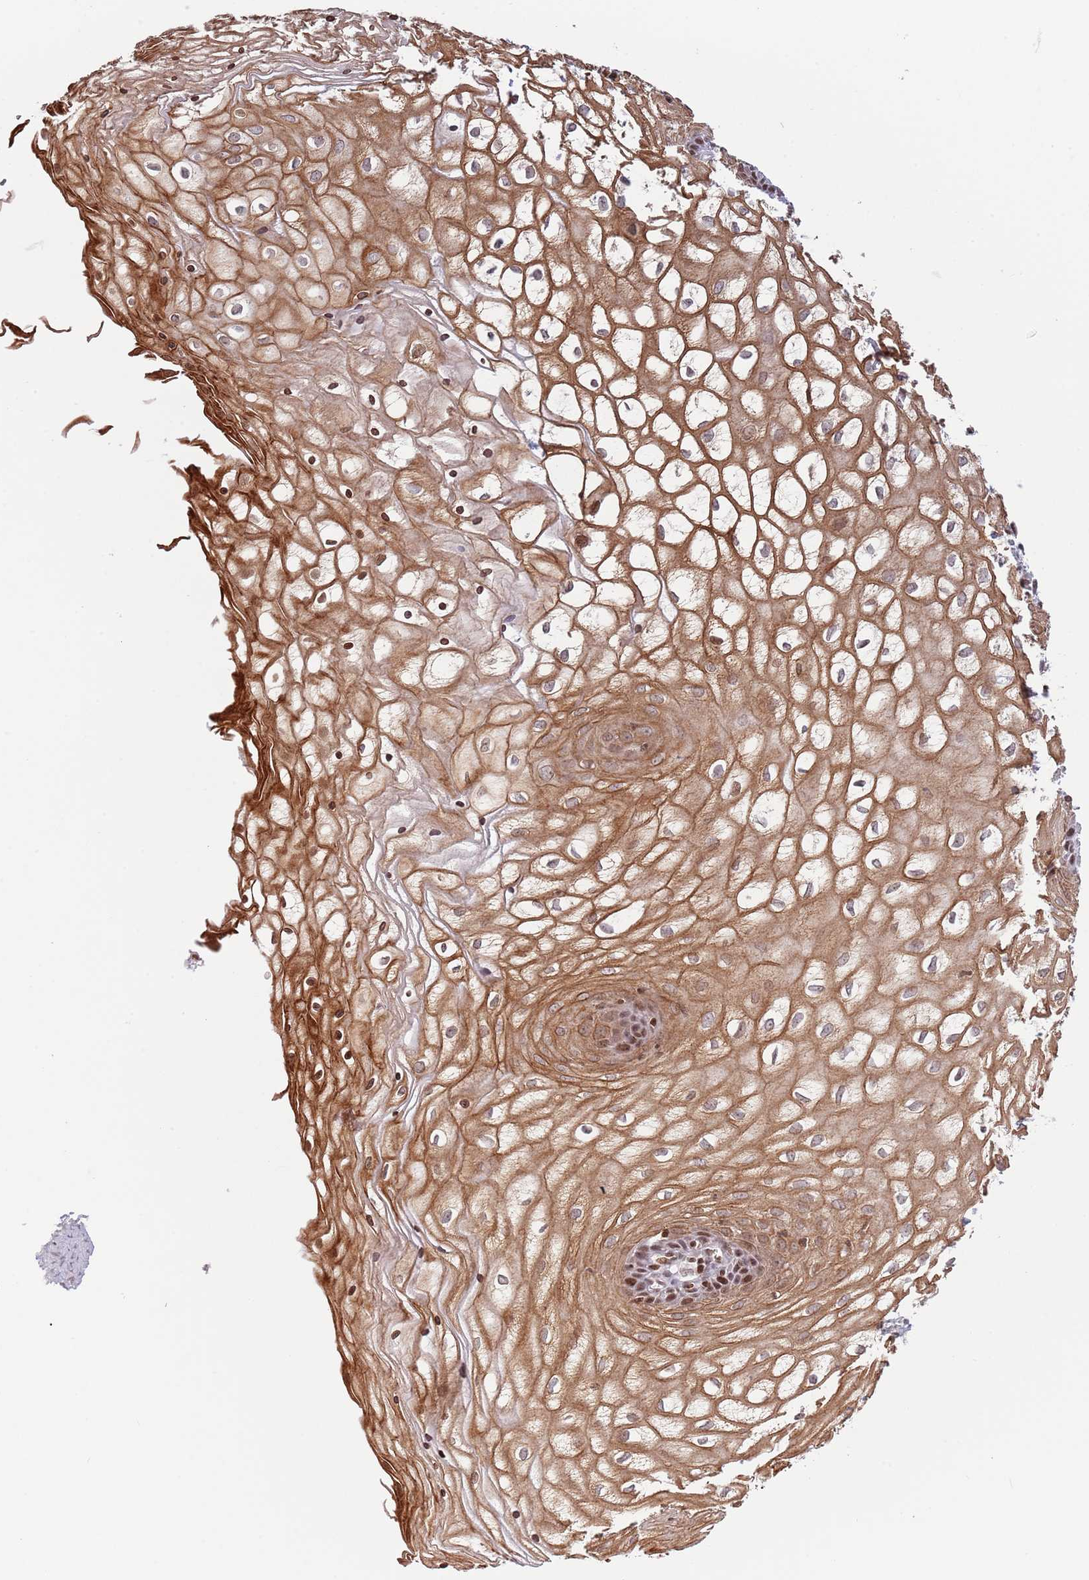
{"staining": {"intensity": "moderate", "quantity": ">75%", "location": "cytoplasmic/membranous,nuclear"}, "tissue": "vagina", "cell_type": "Squamous epithelial cells", "image_type": "normal", "snomed": [{"axis": "morphology", "description": "Normal tissue, NOS"}, {"axis": "topography", "description": "Vagina"}], "caption": "Moderate cytoplasmic/membranous,nuclear expression for a protein is identified in about >75% of squamous epithelial cells of unremarkable vagina using immunohistochemistry (IHC).", "gene": "SH3RF3", "patient": {"sex": "female", "age": 34}}